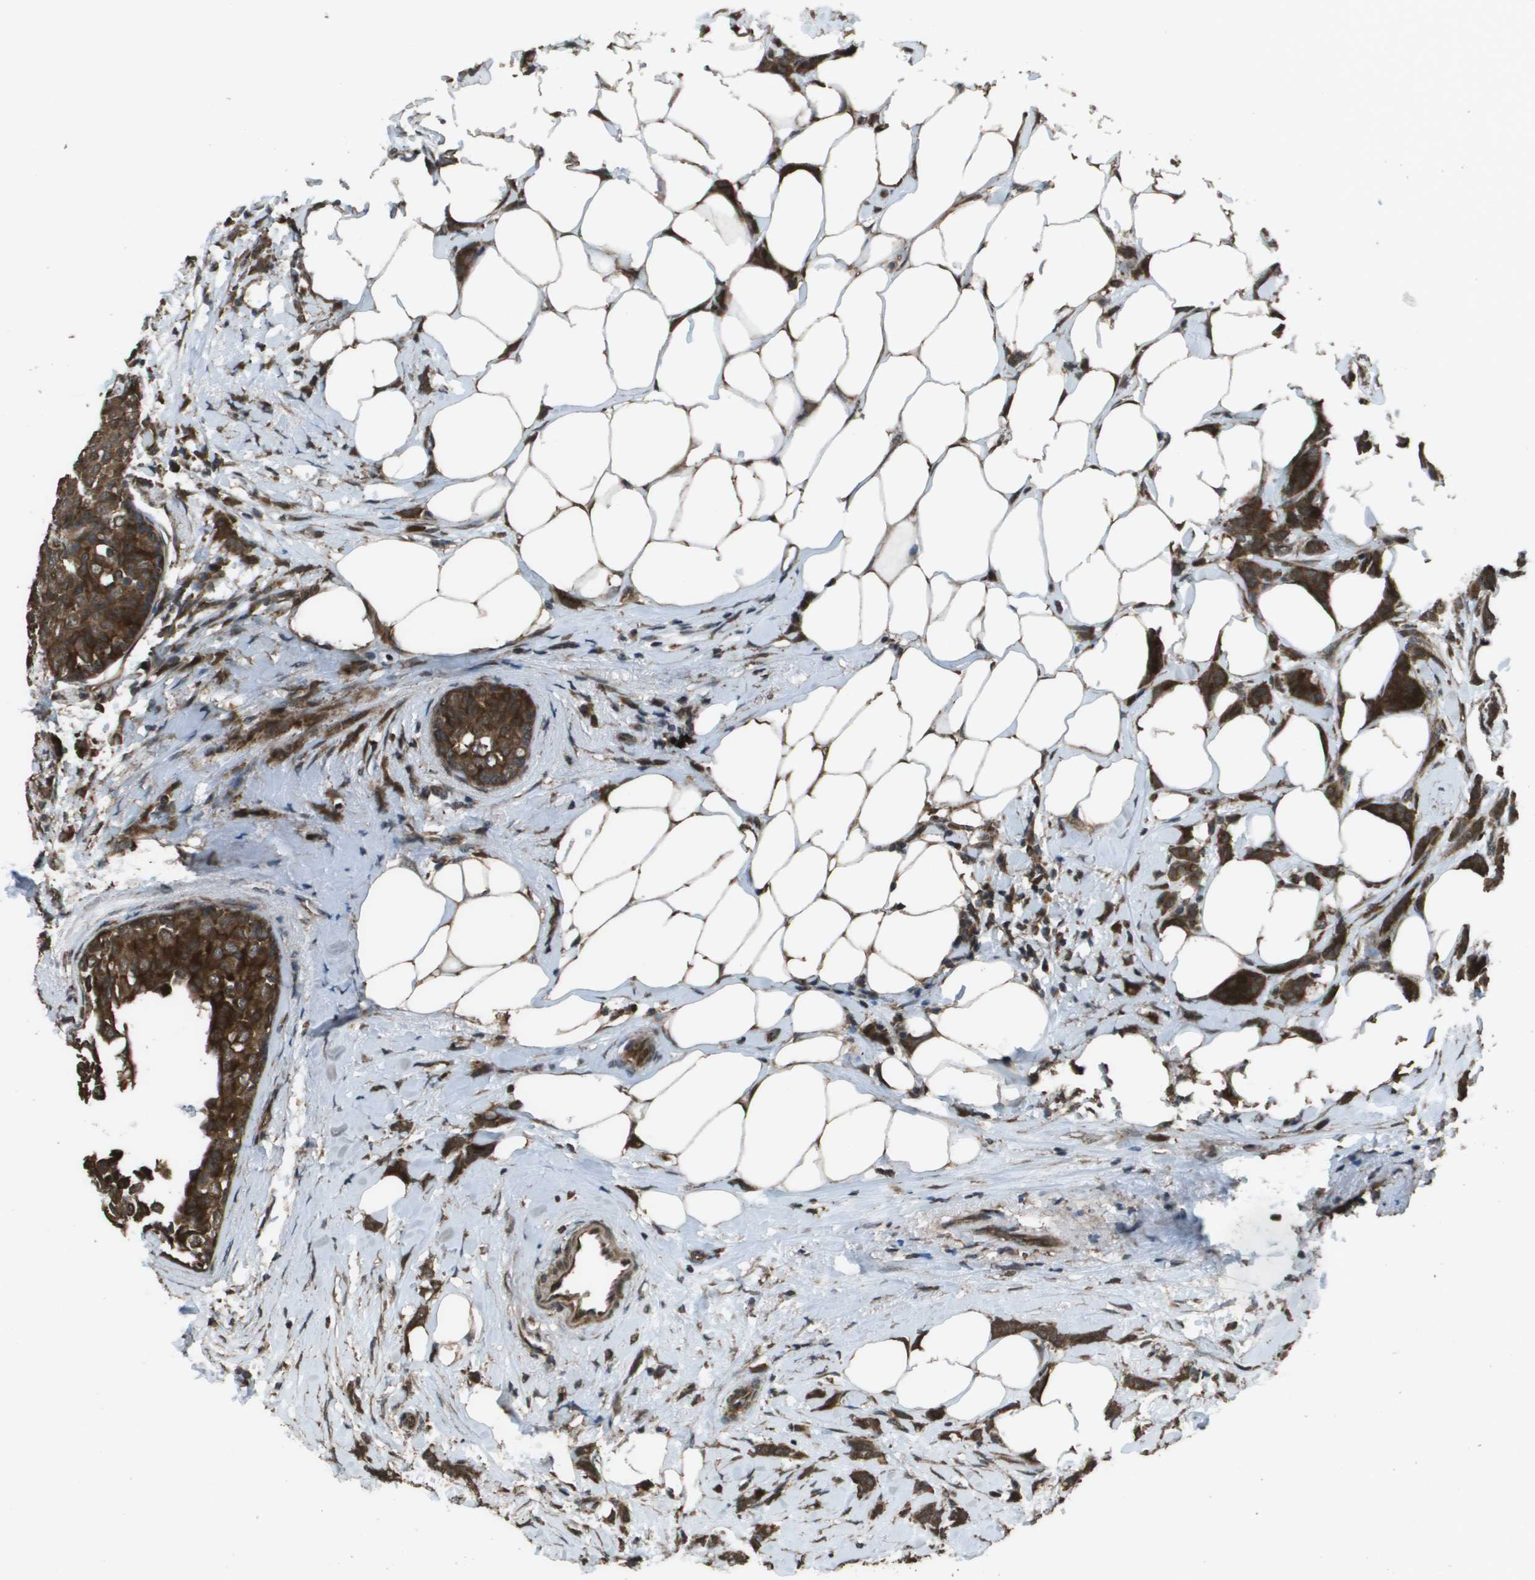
{"staining": {"intensity": "strong", "quantity": ">75%", "location": "cytoplasmic/membranous"}, "tissue": "breast cancer", "cell_type": "Tumor cells", "image_type": "cancer", "snomed": [{"axis": "morphology", "description": "Lobular carcinoma, in situ"}, {"axis": "morphology", "description": "Lobular carcinoma"}, {"axis": "topography", "description": "Breast"}], "caption": "DAB immunohistochemical staining of breast cancer (lobular carcinoma in situ) exhibits strong cytoplasmic/membranous protein staining in approximately >75% of tumor cells.", "gene": "FIG4", "patient": {"sex": "female", "age": 41}}